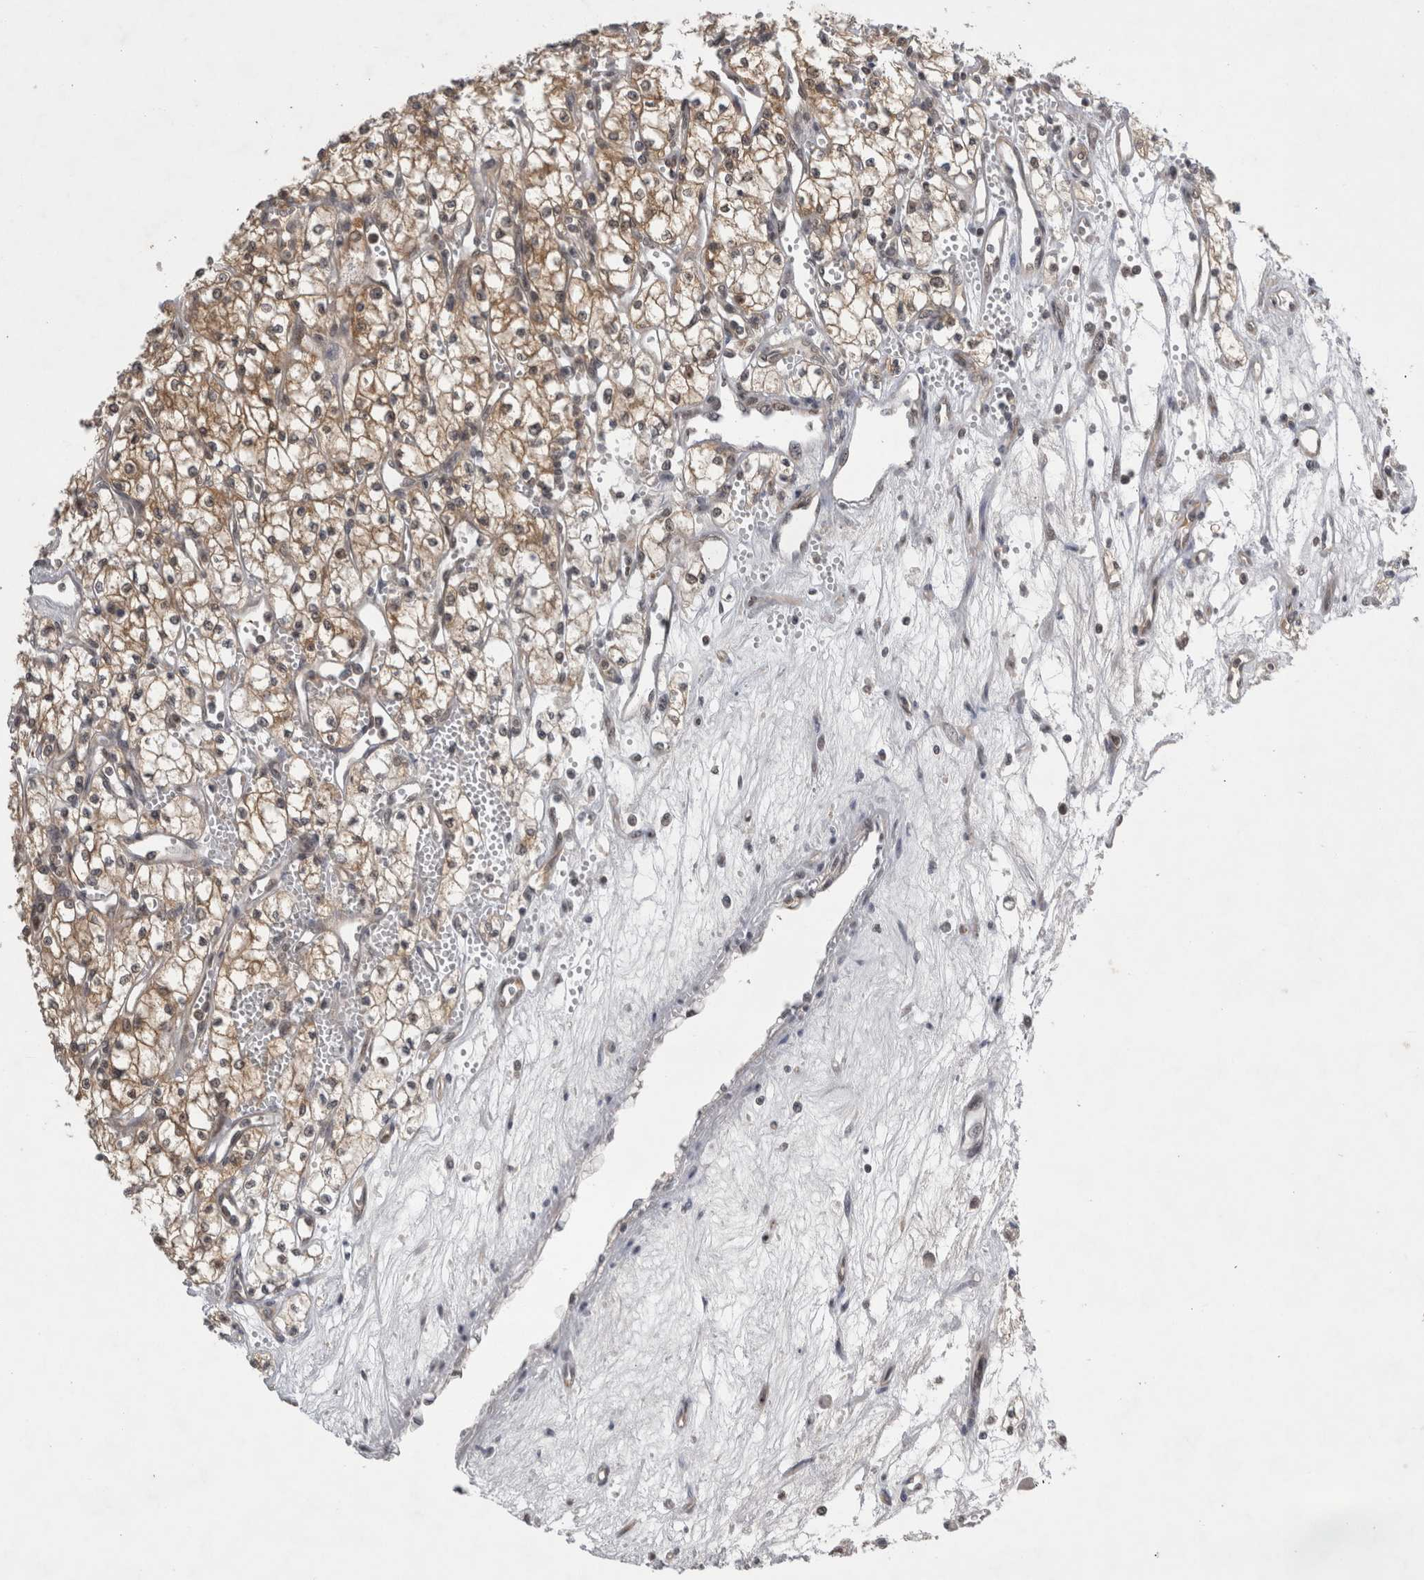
{"staining": {"intensity": "weak", "quantity": ">75%", "location": "cytoplasmic/membranous"}, "tissue": "renal cancer", "cell_type": "Tumor cells", "image_type": "cancer", "snomed": [{"axis": "morphology", "description": "Adenocarcinoma, NOS"}, {"axis": "topography", "description": "Kidney"}], "caption": "IHC staining of renal cancer, which demonstrates low levels of weak cytoplasmic/membranous staining in approximately >75% of tumor cells indicating weak cytoplasmic/membranous protein positivity. The staining was performed using DAB (brown) for protein detection and nuclei were counterstained in hematoxylin (blue).", "gene": "PSMB2", "patient": {"sex": "male", "age": 59}}